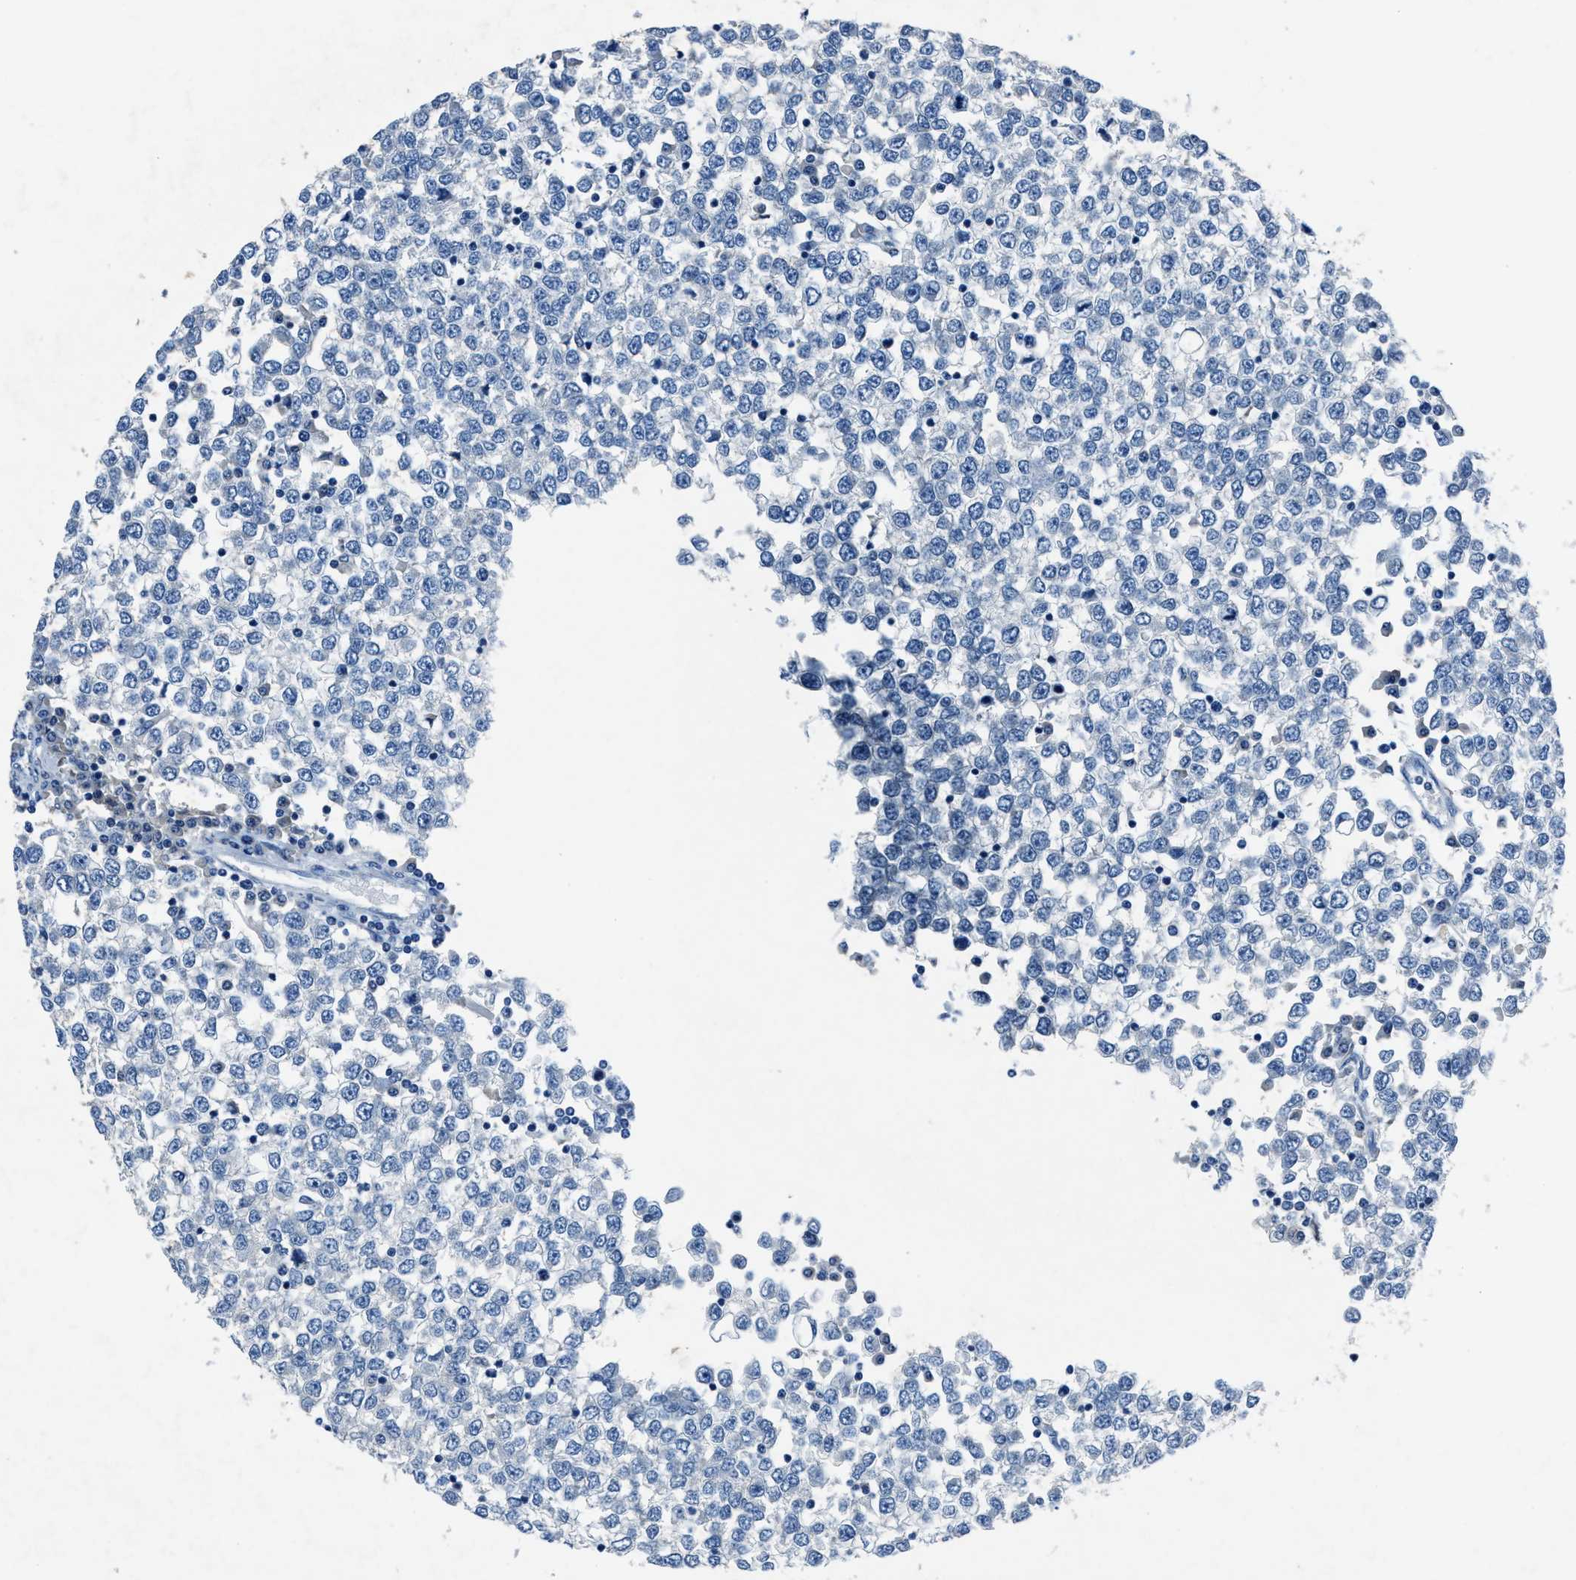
{"staining": {"intensity": "negative", "quantity": "none", "location": "none"}, "tissue": "testis cancer", "cell_type": "Tumor cells", "image_type": "cancer", "snomed": [{"axis": "morphology", "description": "Seminoma, NOS"}, {"axis": "topography", "description": "Testis"}], "caption": "Protein analysis of testis cancer reveals no significant expression in tumor cells.", "gene": "ADAM2", "patient": {"sex": "male", "age": 65}}